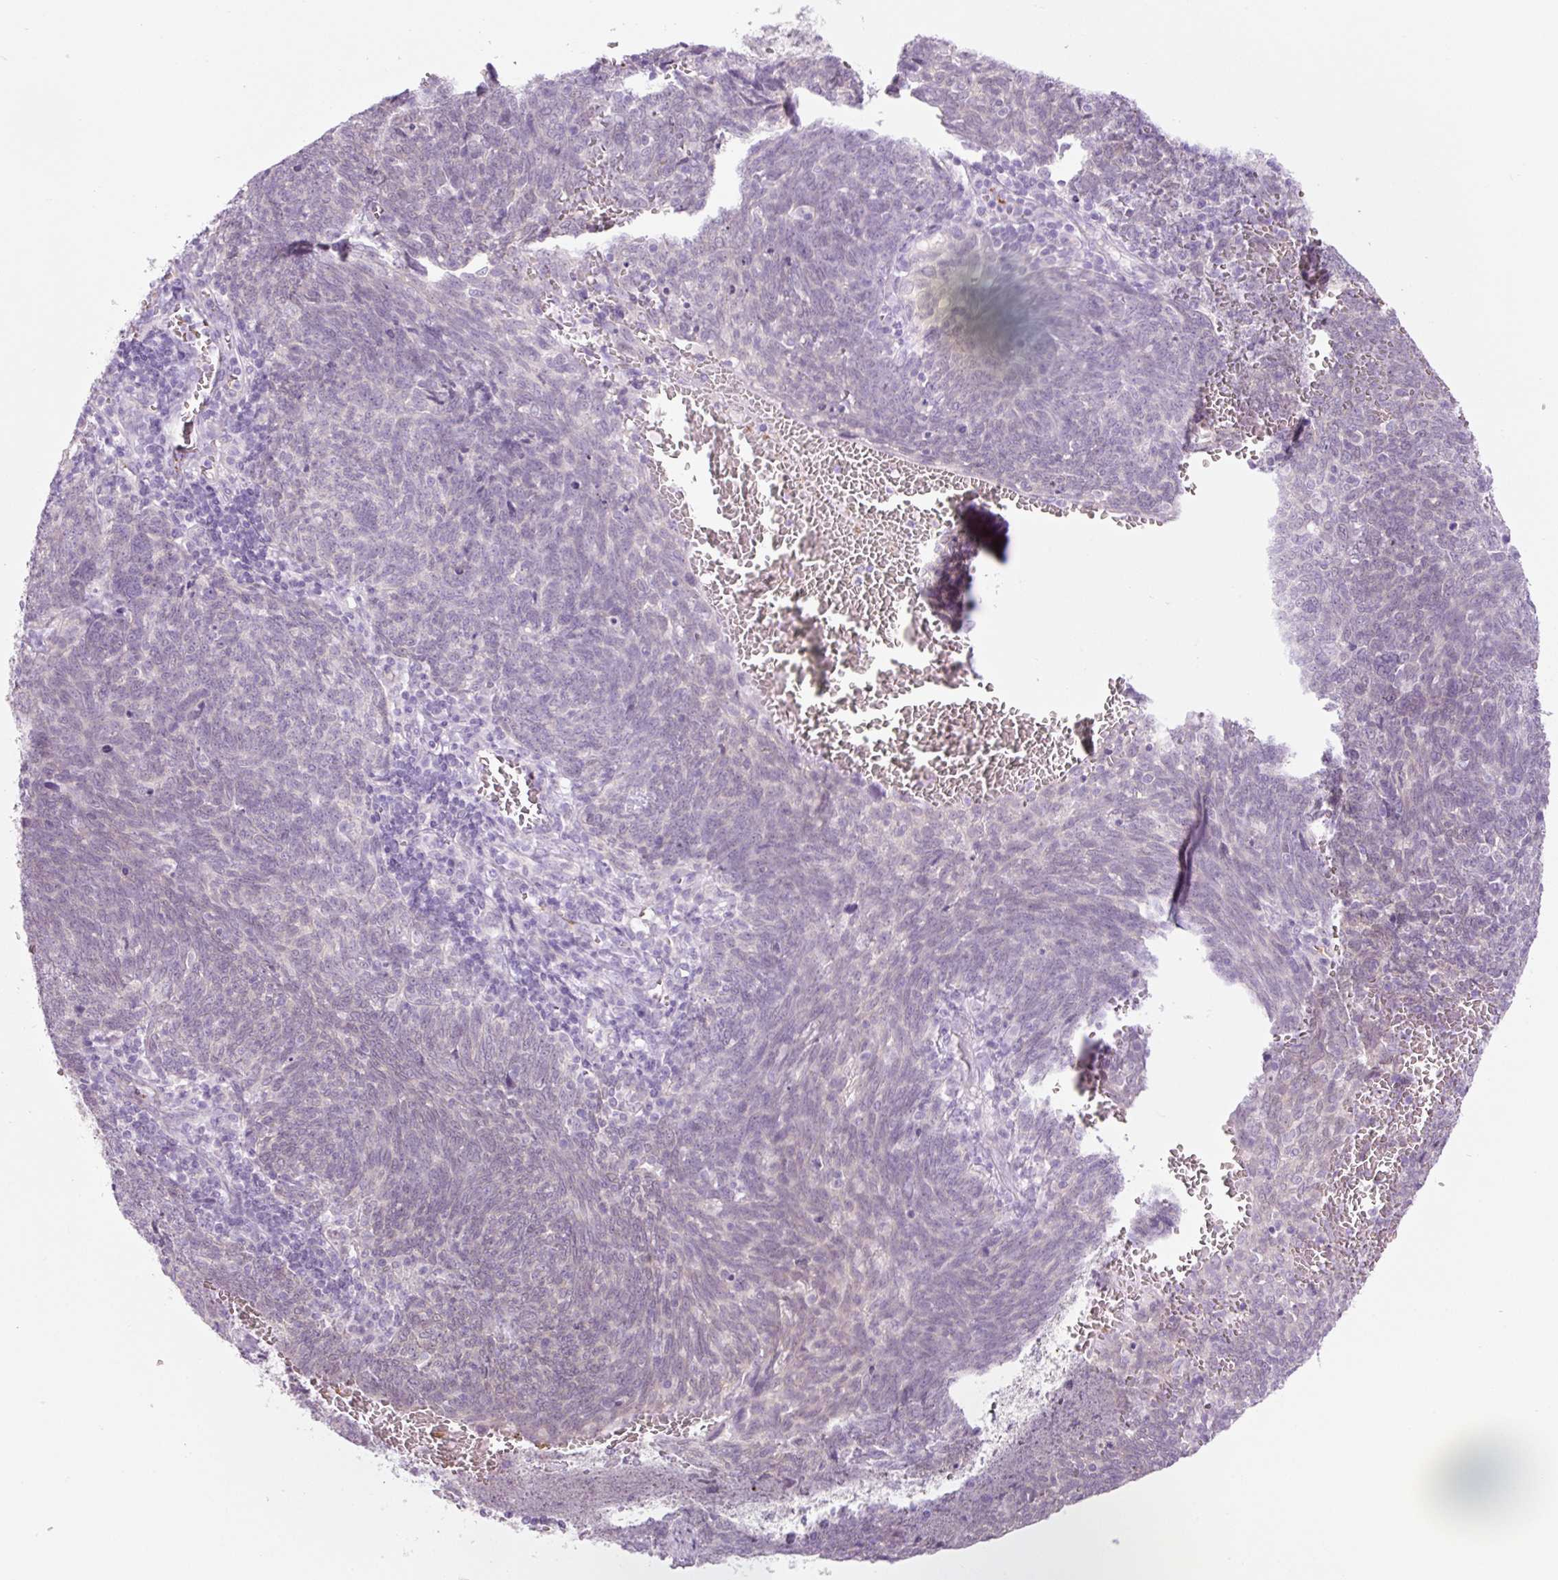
{"staining": {"intensity": "negative", "quantity": "none", "location": "none"}, "tissue": "lung cancer", "cell_type": "Tumor cells", "image_type": "cancer", "snomed": [{"axis": "morphology", "description": "Squamous cell carcinoma, NOS"}, {"axis": "topography", "description": "Lung"}], "caption": "Immunohistochemistry (IHC) photomicrograph of human lung cancer (squamous cell carcinoma) stained for a protein (brown), which shows no expression in tumor cells. The staining was performed using DAB to visualize the protein expression in brown, while the nuclei were stained in blue with hematoxylin (Magnification: 20x).", "gene": "HSPA4L", "patient": {"sex": "female", "age": 72}}